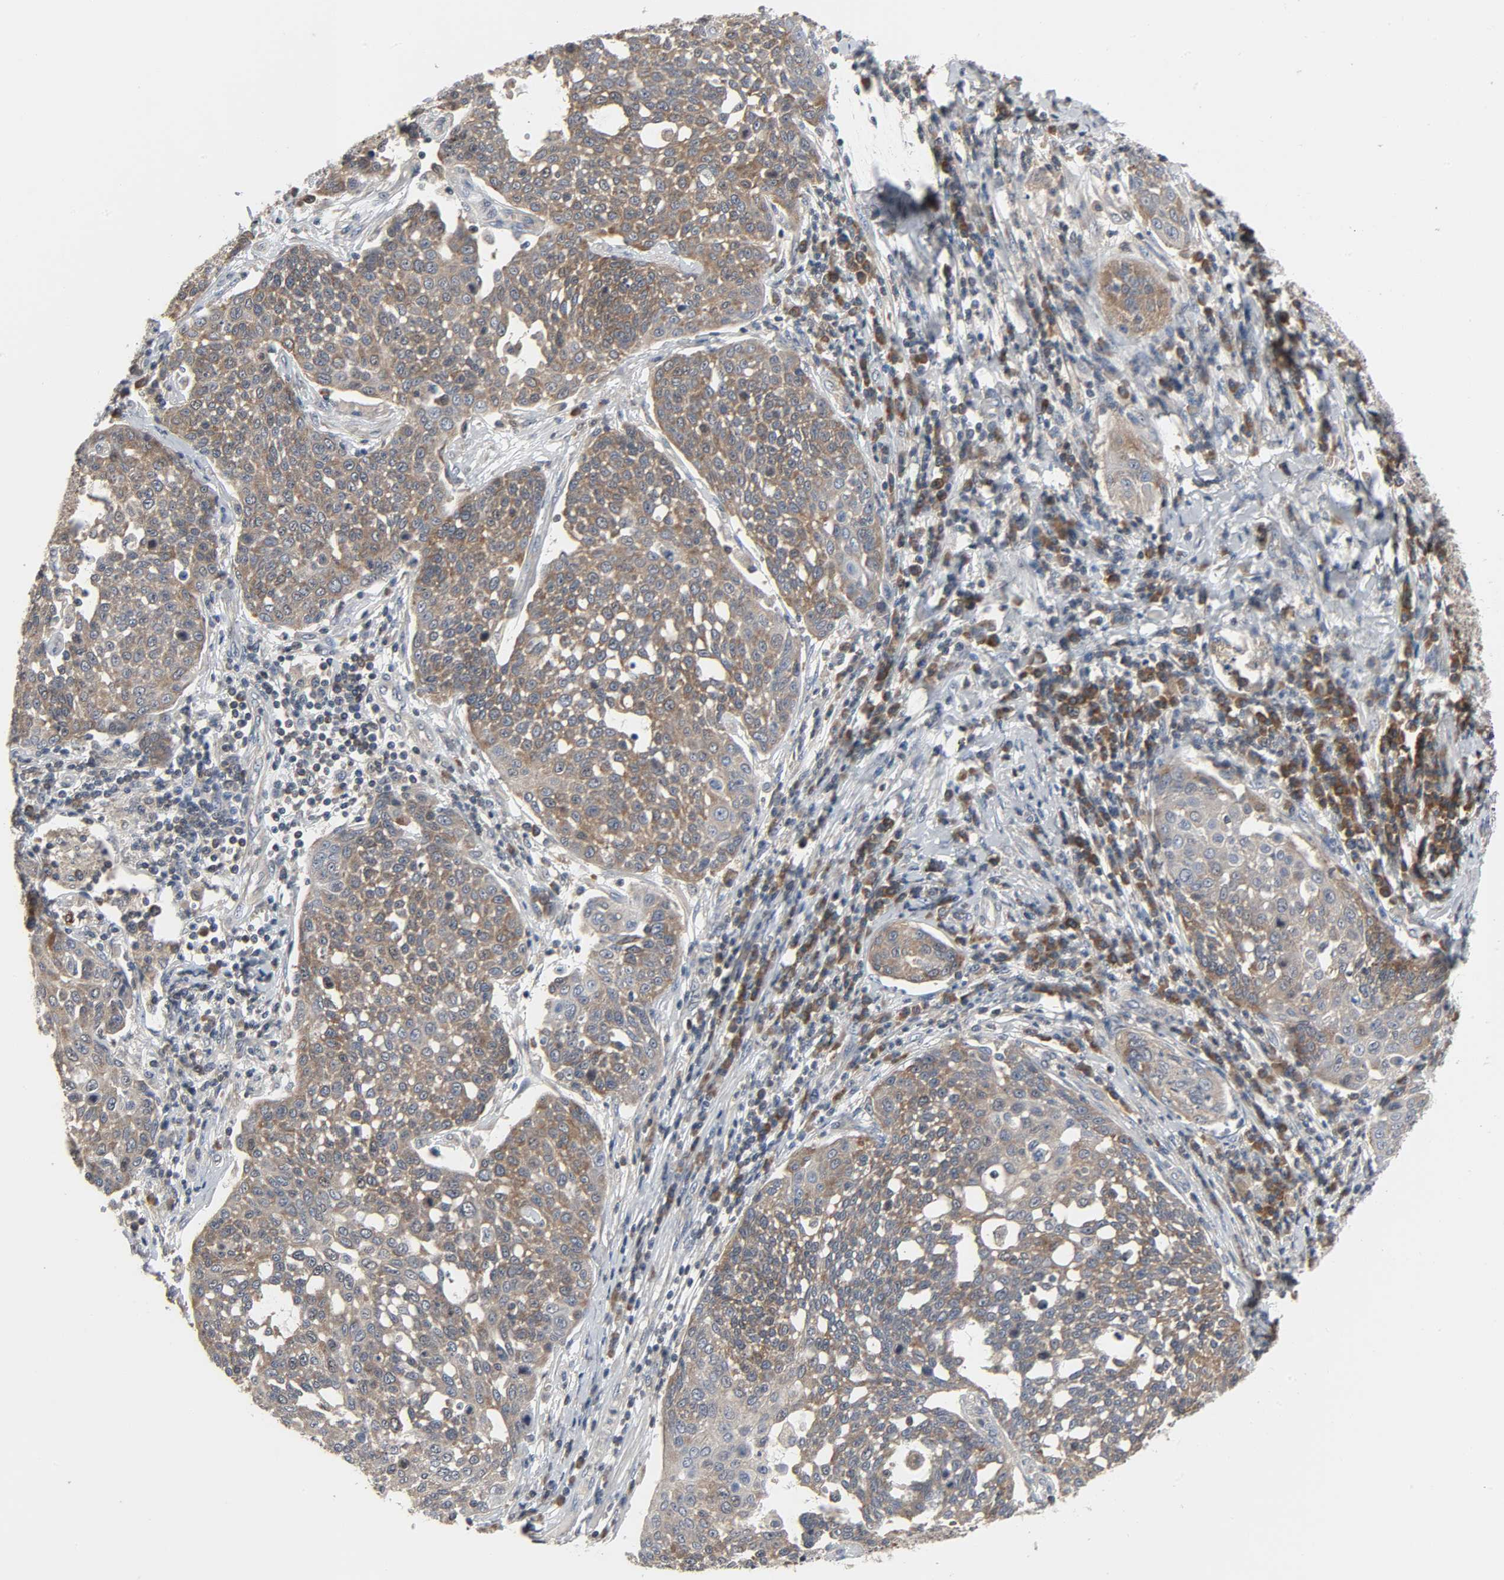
{"staining": {"intensity": "moderate", "quantity": ">75%", "location": "cytoplasmic/membranous"}, "tissue": "cervical cancer", "cell_type": "Tumor cells", "image_type": "cancer", "snomed": [{"axis": "morphology", "description": "Squamous cell carcinoma, NOS"}, {"axis": "topography", "description": "Cervix"}], "caption": "This is an image of immunohistochemistry staining of squamous cell carcinoma (cervical), which shows moderate expression in the cytoplasmic/membranous of tumor cells.", "gene": "PLEKHA2", "patient": {"sex": "female", "age": 34}}